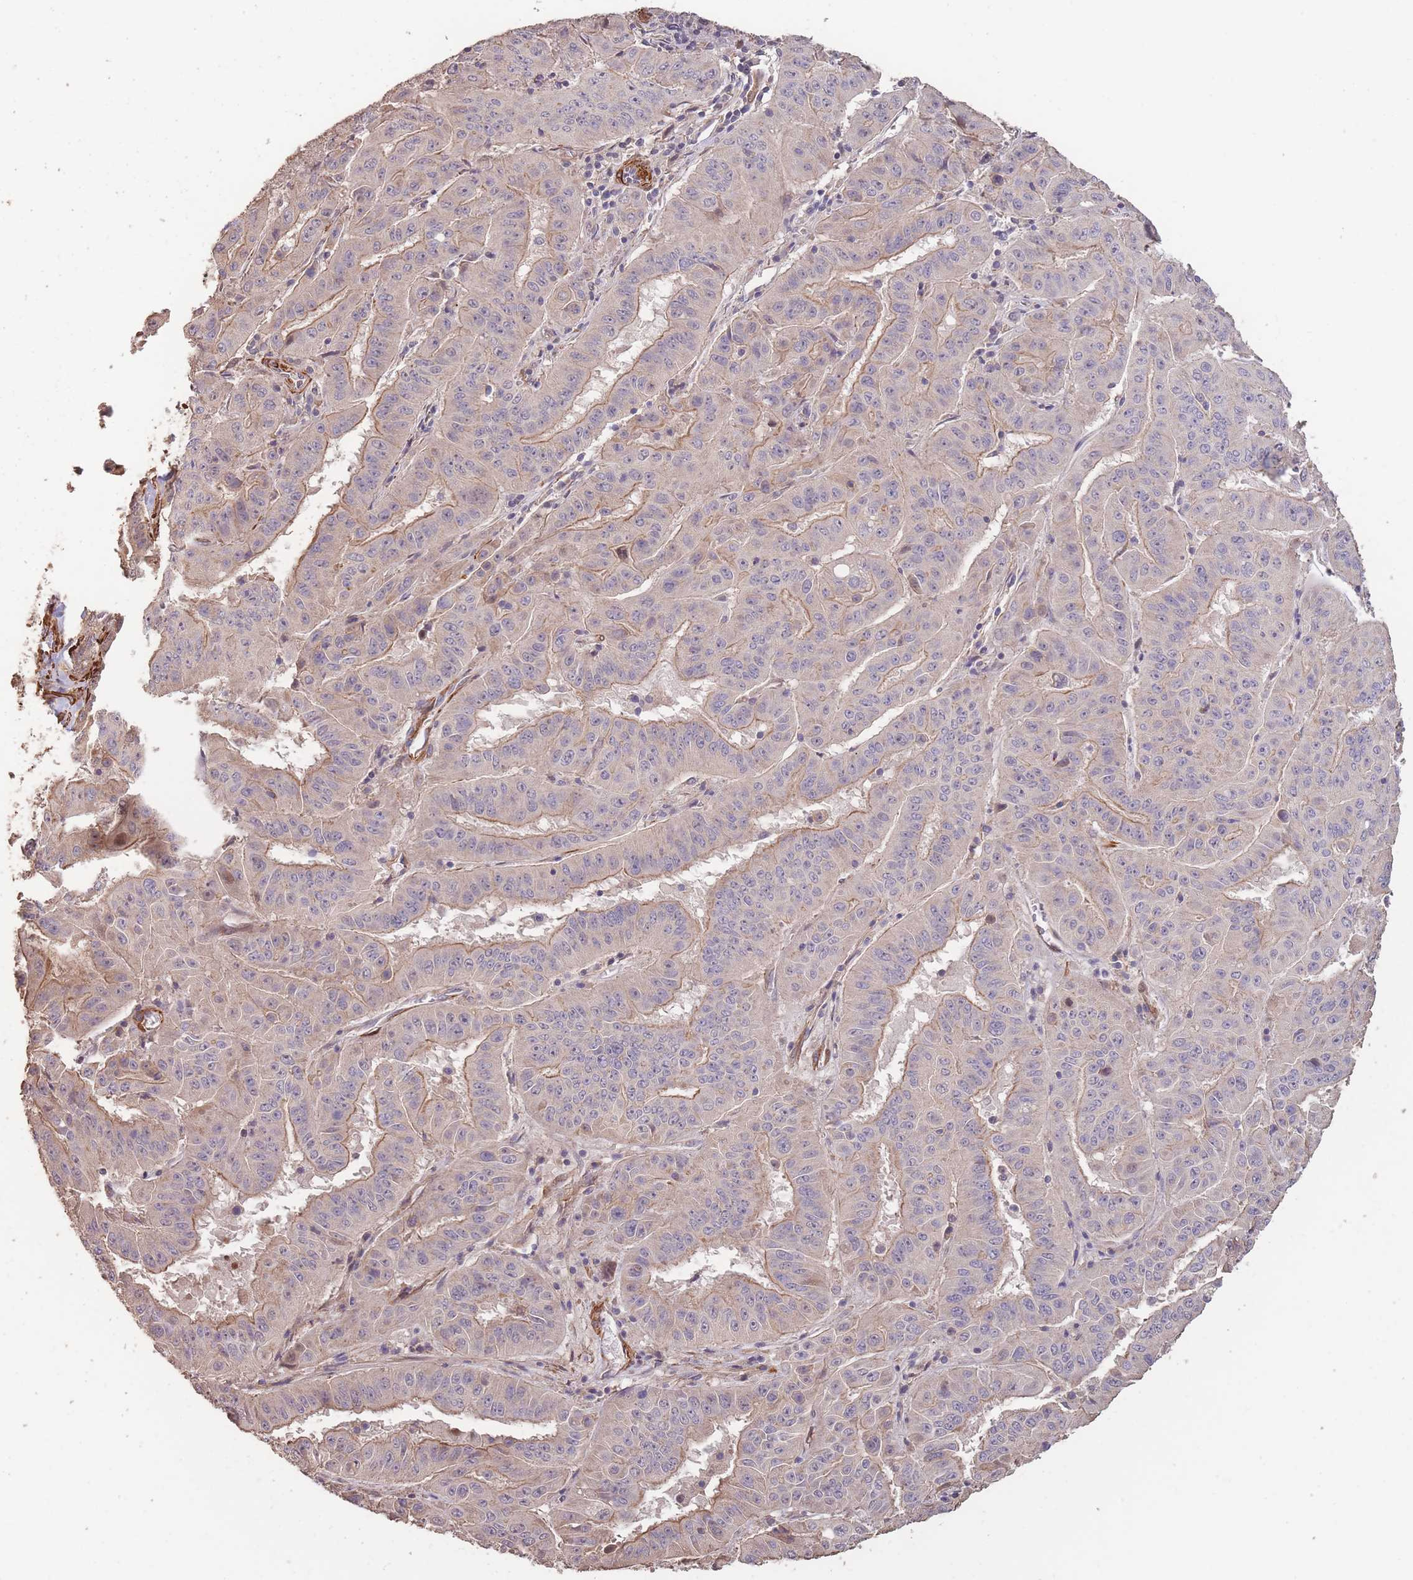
{"staining": {"intensity": "weak", "quantity": "25%-75%", "location": "cytoplasmic/membranous"}, "tissue": "pancreatic cancer", "cell_type": "Tumor cells", "image_type": "cancer", "snomed": [{"axis": "morphology", "description": "Adenocarcinoma, NOS"}, {"axis": "topography", "description": "Pancreas"}], "caption": "An image of adenocarcinoma (pancreatic) stained for a protein reveals weak cytoplasmic/membranous brown staining in tumor cells. The staining was performed using DAB (3,3'-diaminobenzidine), with brown indicating positive protein expression. Nuclei are stained blue with hematoxylin.", "gene": "NLRC4", "patient": {"sex": "male", "age": 63}}